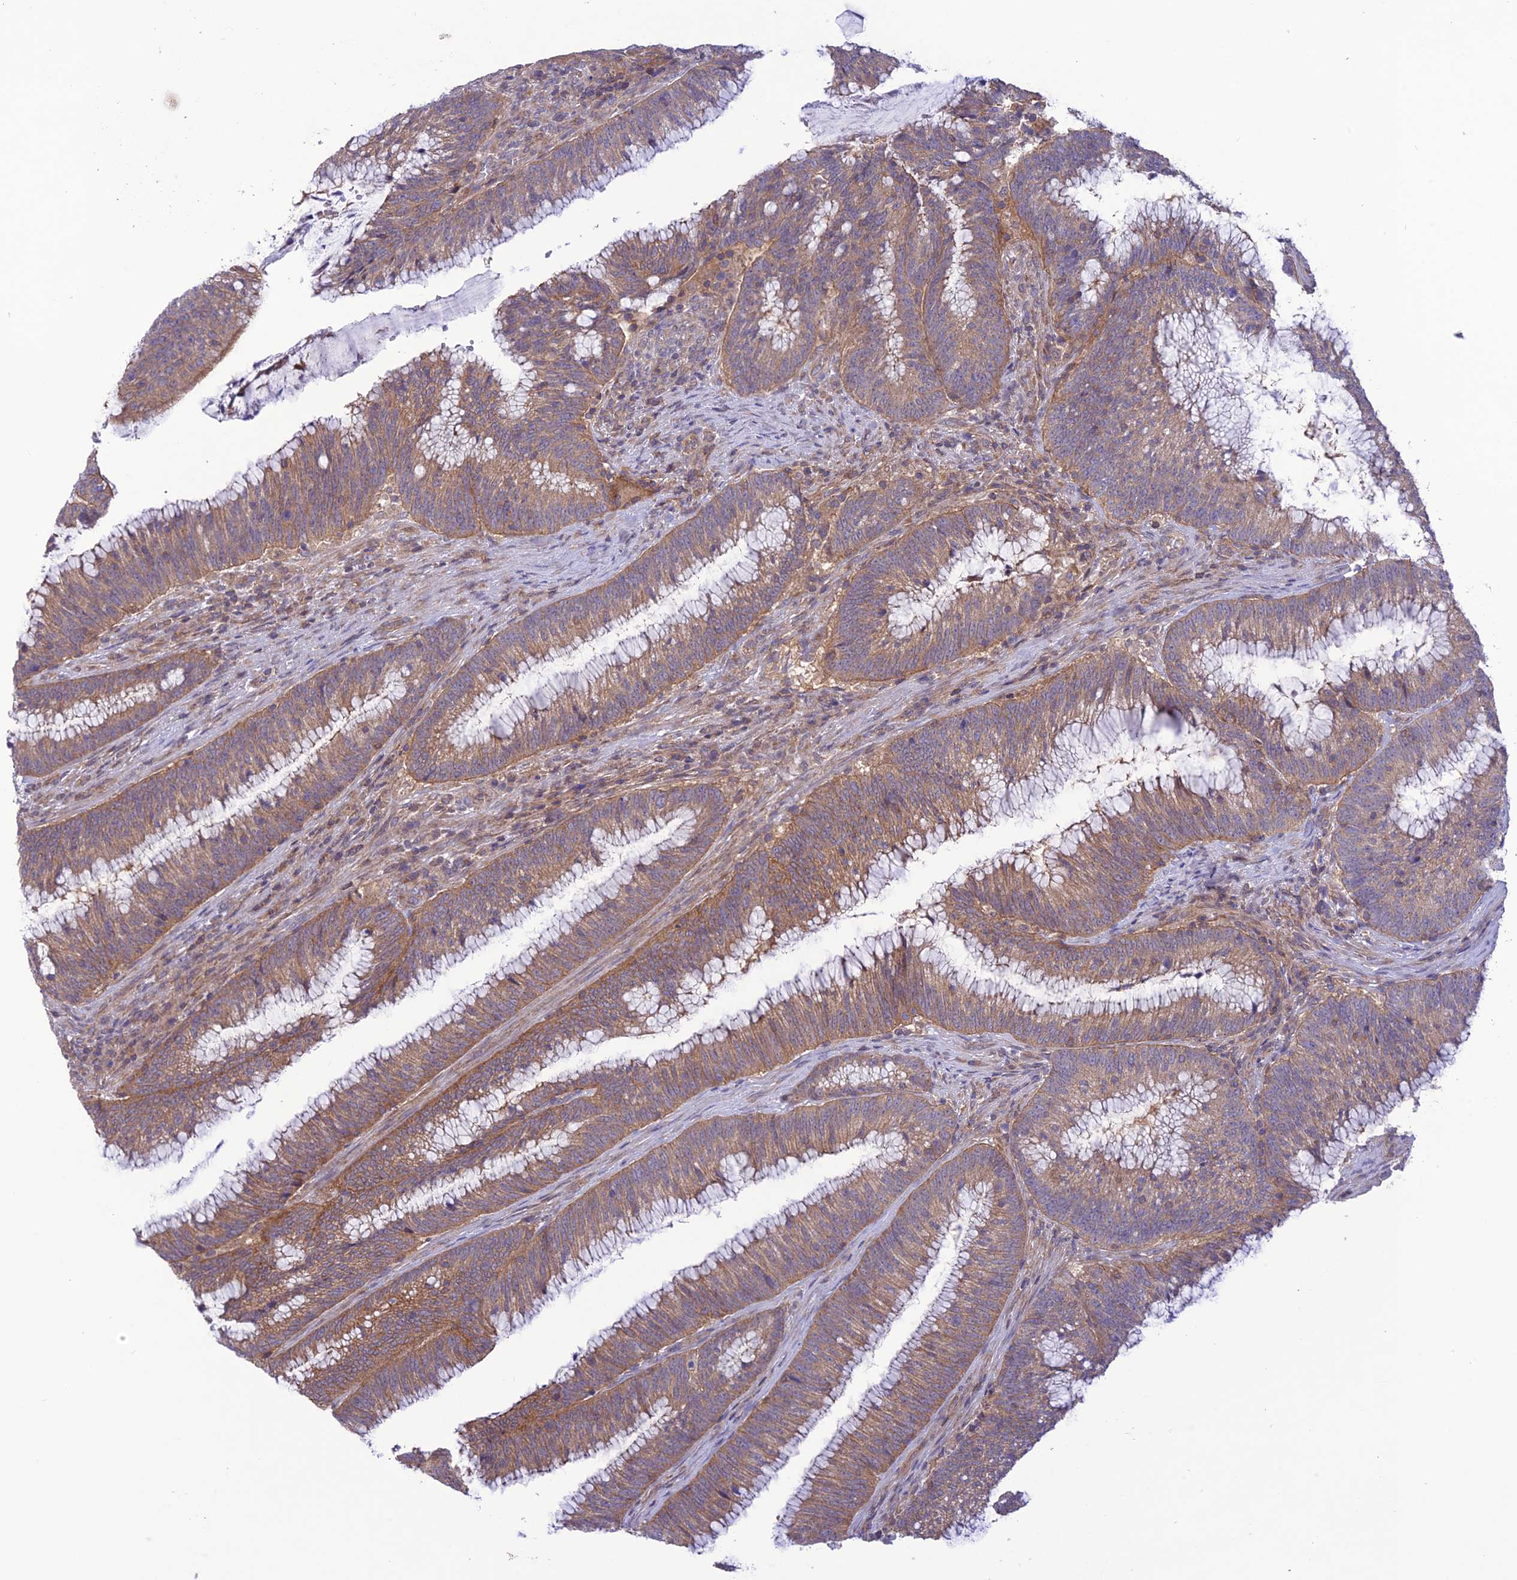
{"staining": {"intensity": "moderate", "quantity": ">75%", "location": "cytoplasmic/membranous"}, "tissue": "colorectal cancer", "cell_type": "Tumor cells", "image_type": "cancer", "snomed": [{"axis": "morphology", "description": "Adenocarcinoma, NOS"}, {"axis": "topography", "description": "Rectum"}], "caption": "A medium amount of moderate cytoplasmic/membranous positivity is present in about >75% of tumor cells in colorectal cancer (adenocarcinoma) tissue. (DAB IHC with brightfield microscopy, high magnification).", "gene": "FCHSD1", "patient": {"sex": "female", "age": 77}}